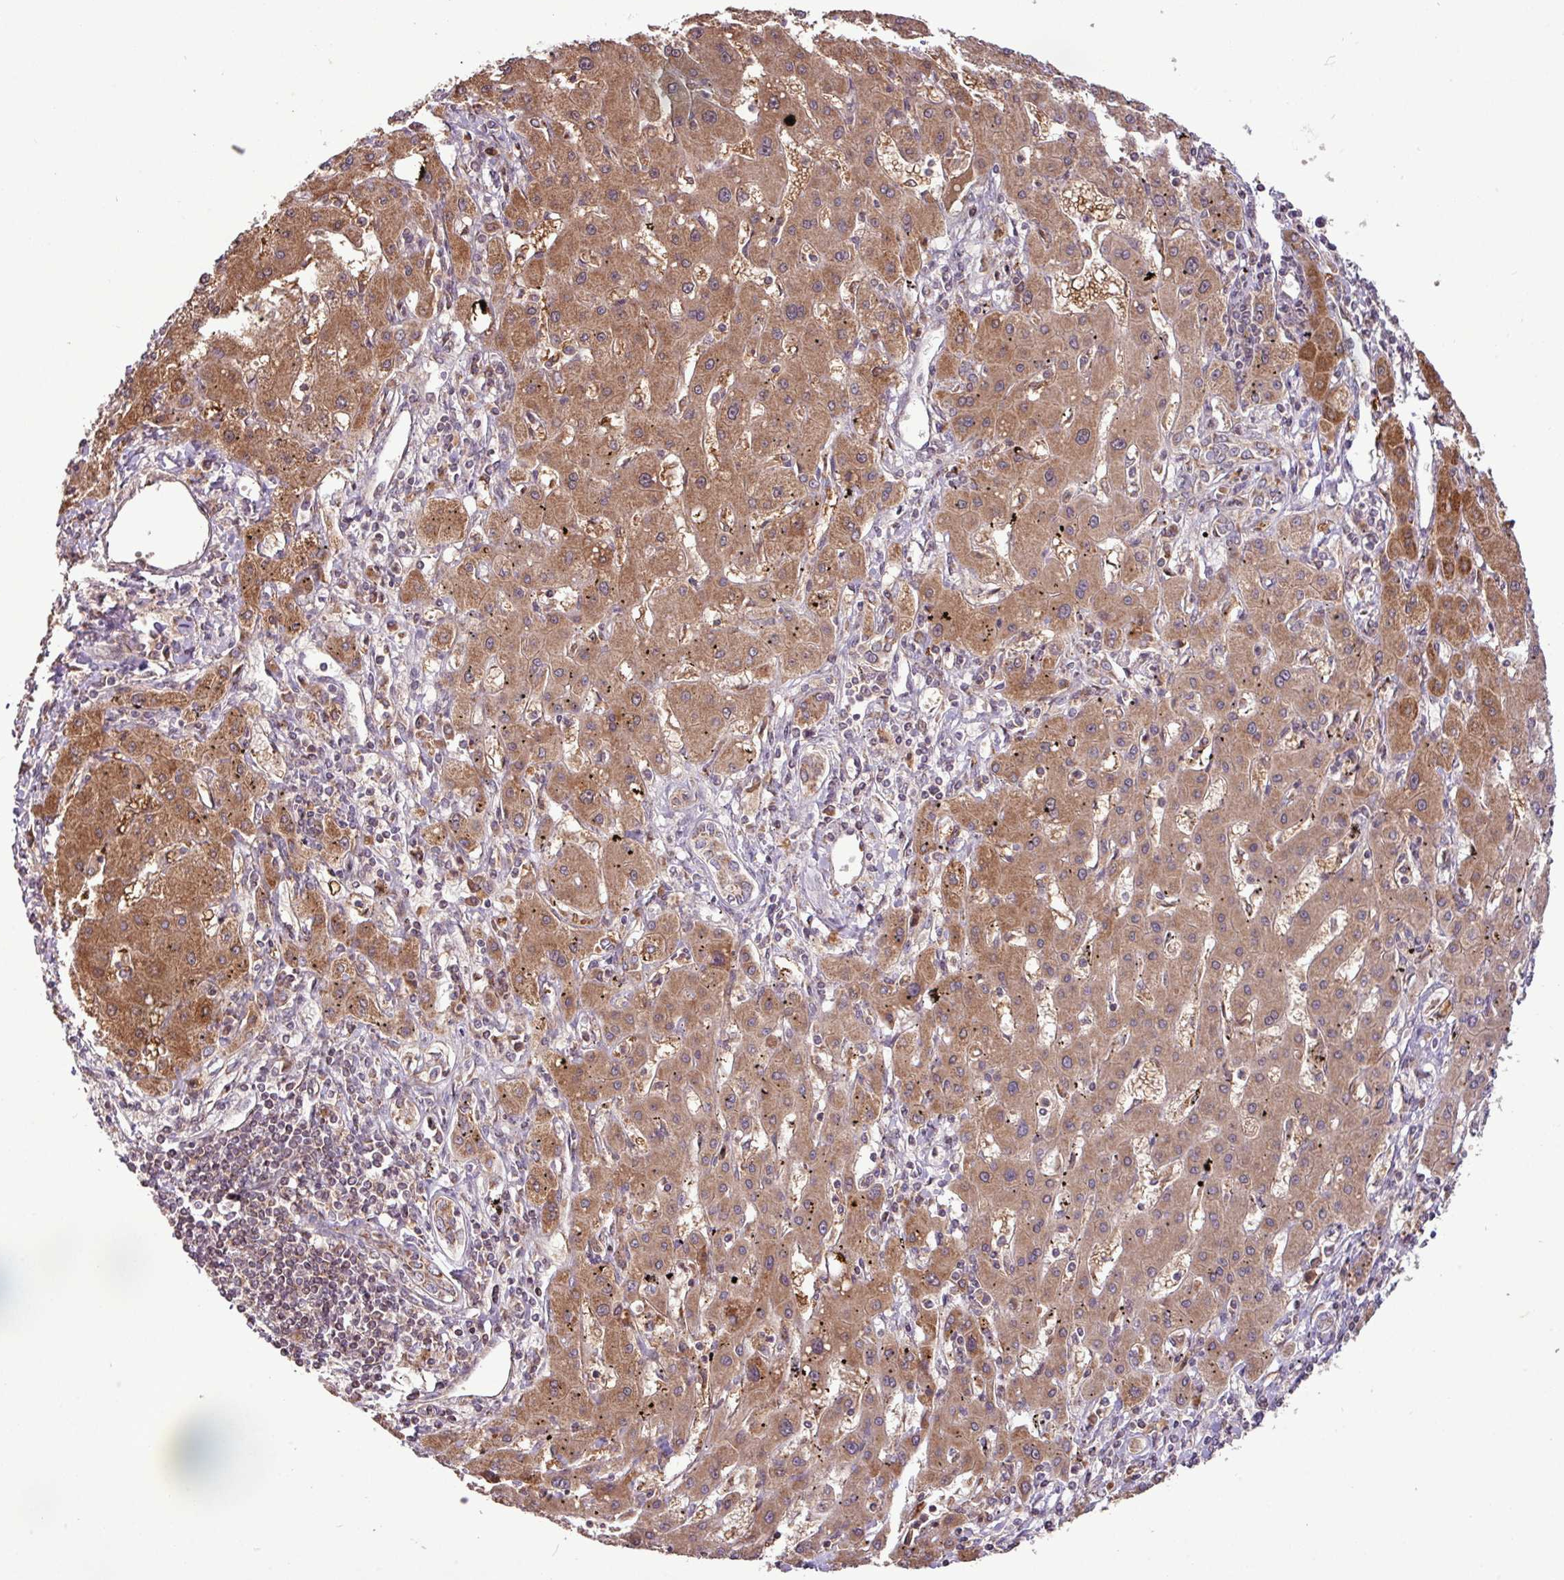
{"staining": {"intensity": "moderate", "quantity": ">75%", "location": "cytoplasmic/membranous"}, "tissue": "liver cancer", "cell_type": "Tumor cells", "image_type": "cancer", "snomed": [{"axis": "morphology", "description": "Carcinoma, Hepatocellular, NOS"}, {"axis": "topography", "description": "Liver"}], "caption": "Protein staining displays moderate cytoplasmic/membranous expression in about >75% of tumor cells in liver cancer.", "gene": "YPEL3", "patient": {"sex": "male", "age": 72}}